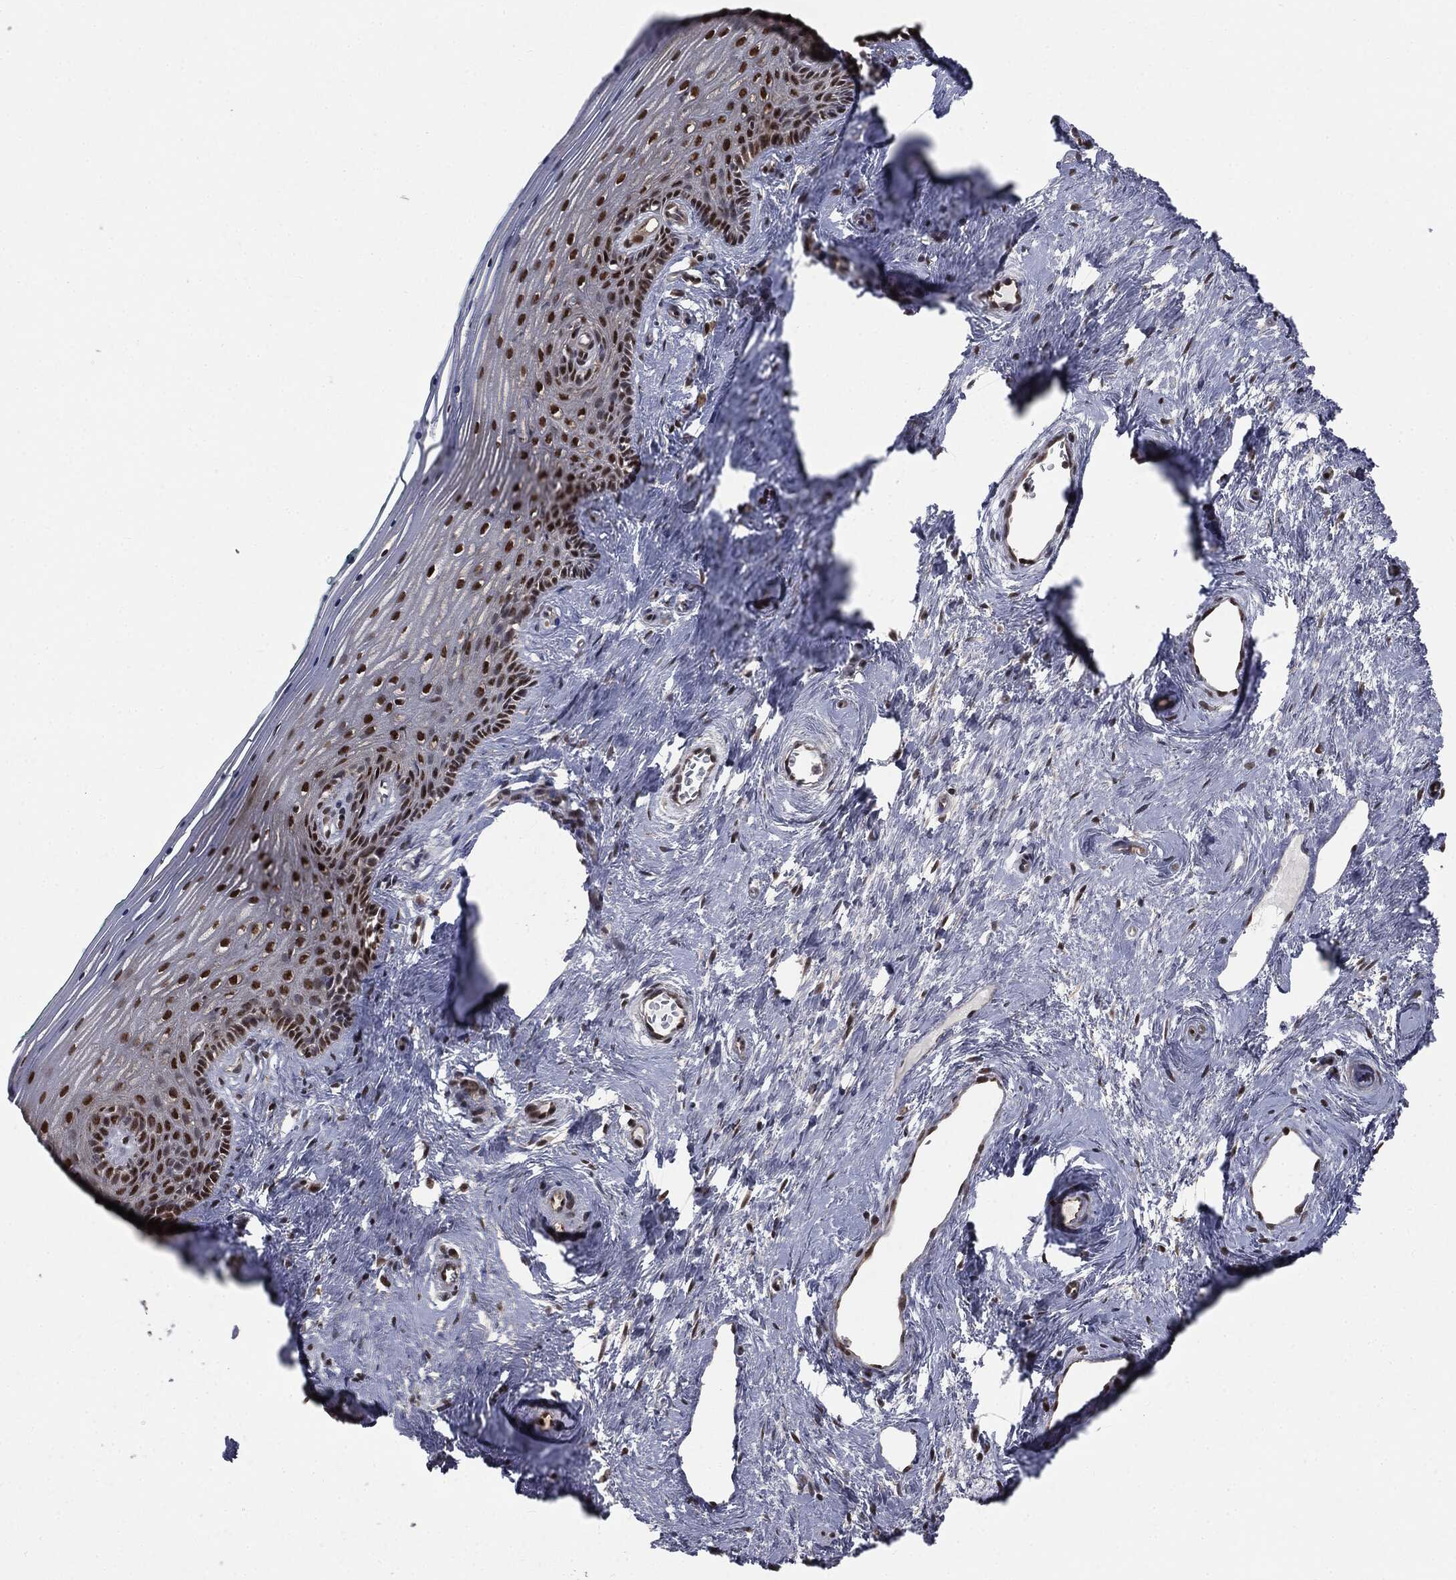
{"staining": {"intensity": "strong", "quantity": "25%-75%", "location": "nuclear"}, "tissue": "vagina", "cell_type": "Squamous epithelial cells", "image_type": "normal", "snomed": [{"axis": "morphology", "description": "Normal tissue, NOS"}, {"axis": "topography", "description": "Vagina"}], "caption": "Immunohistochemistry histopathology image of normal vagina: human vagina stained using immunohistochemistry (IHC) displays high levels of strong protein expression localized specifically in the nuclear of squamous epithelial cells, appearing as a nuclear brown color.", "gene": "SHLD2", "patient": {"sex": "female", "age": 45}}